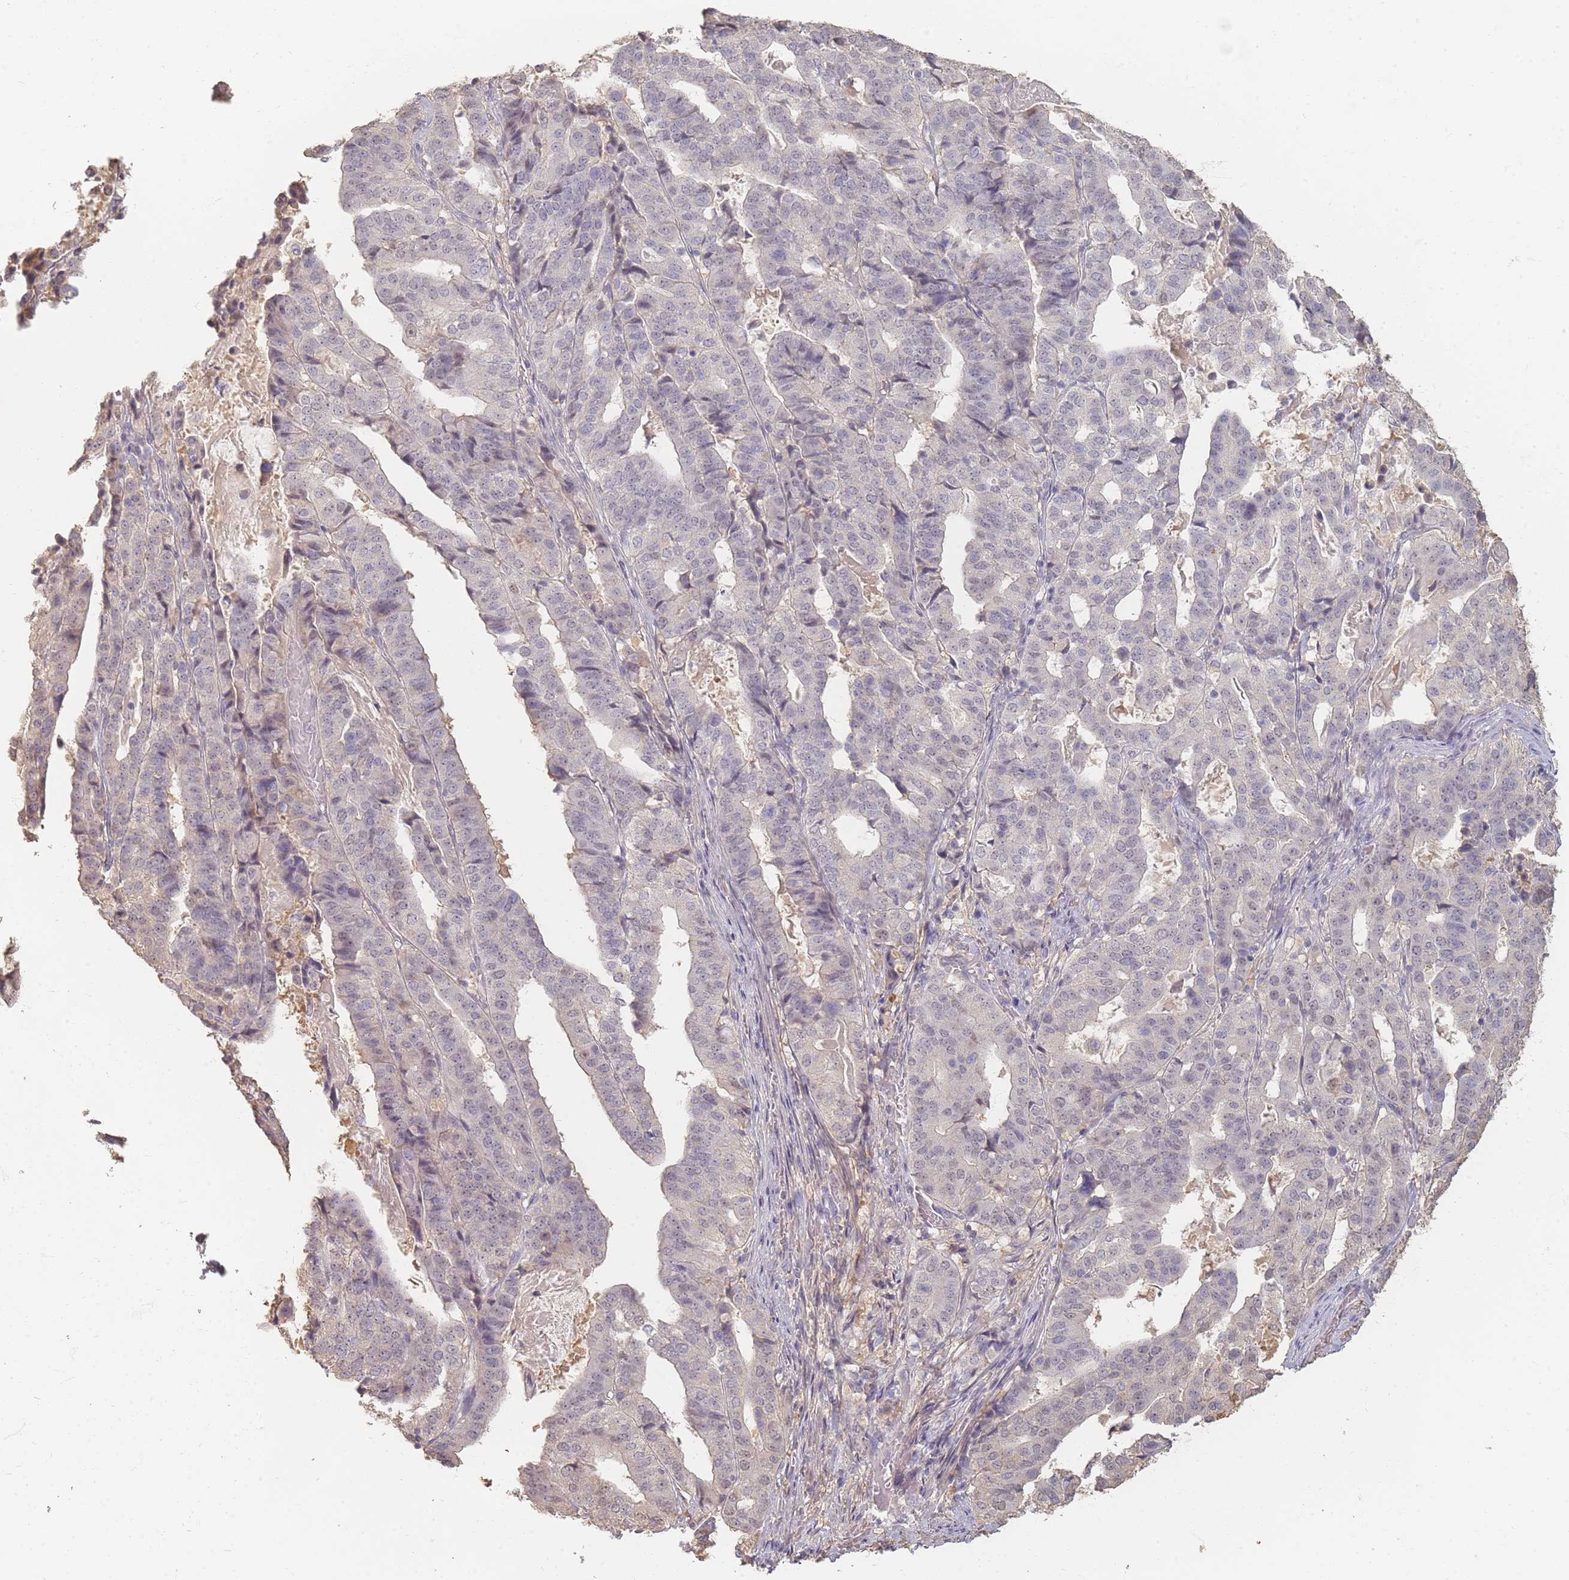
{"staining": {"intensity": "negative", "quantity": "none", "location": "none"}, "tissue": "stomach cancer", "cell_type": "Tumor cells", "image_type": "cancer", "snomed": [{"axis": "morphology", "description": "Adenocarcinoma, NOS"}, {"axis": "topography", "description": "Stomach"}], "caption": "Stomach cancer (adenocarcinoma) was stained to show a protein in brown. There is no significant expression in tumor cells.", "gene": "RFTN1", "patient": {"sex": "male", "age": 48}}